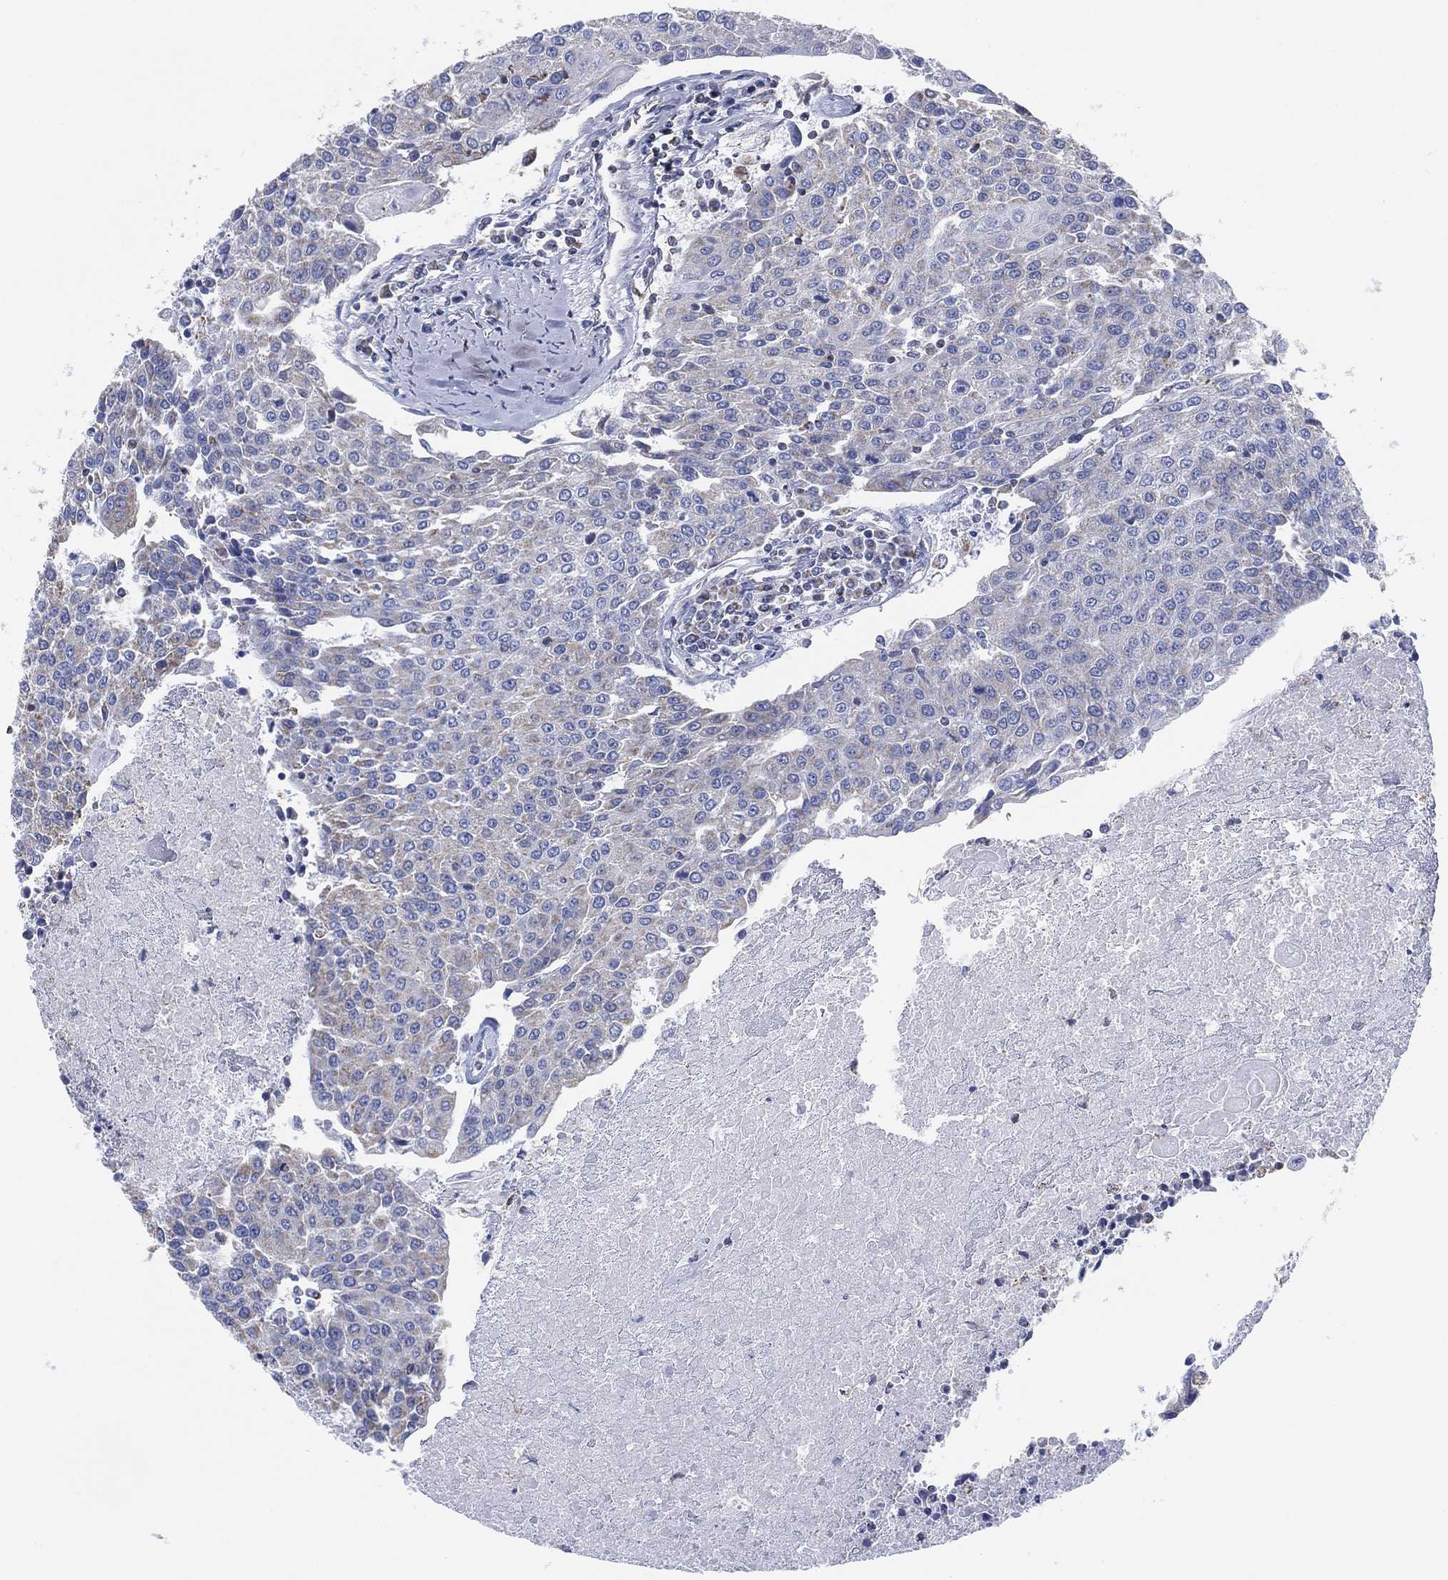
{"staining": {"intensity": "negative", "quantity": "none", "location": "none"}, "tissue": "urothelial cancer", "cell_type": "Tumor cells", "image_type": "cancer", "snomed": [{"axis": "morphology", "description": "Urothelial carcinoma, High grade"}, {"axis": "topography", "description": "Urinary bladder"}], "caption": "A histopathology image of human urothelial carcinoma (high-grade) is negative for staining in tumor cells.", "gene": "CFTR", "patient": {"sex": "female", "age": 85}}